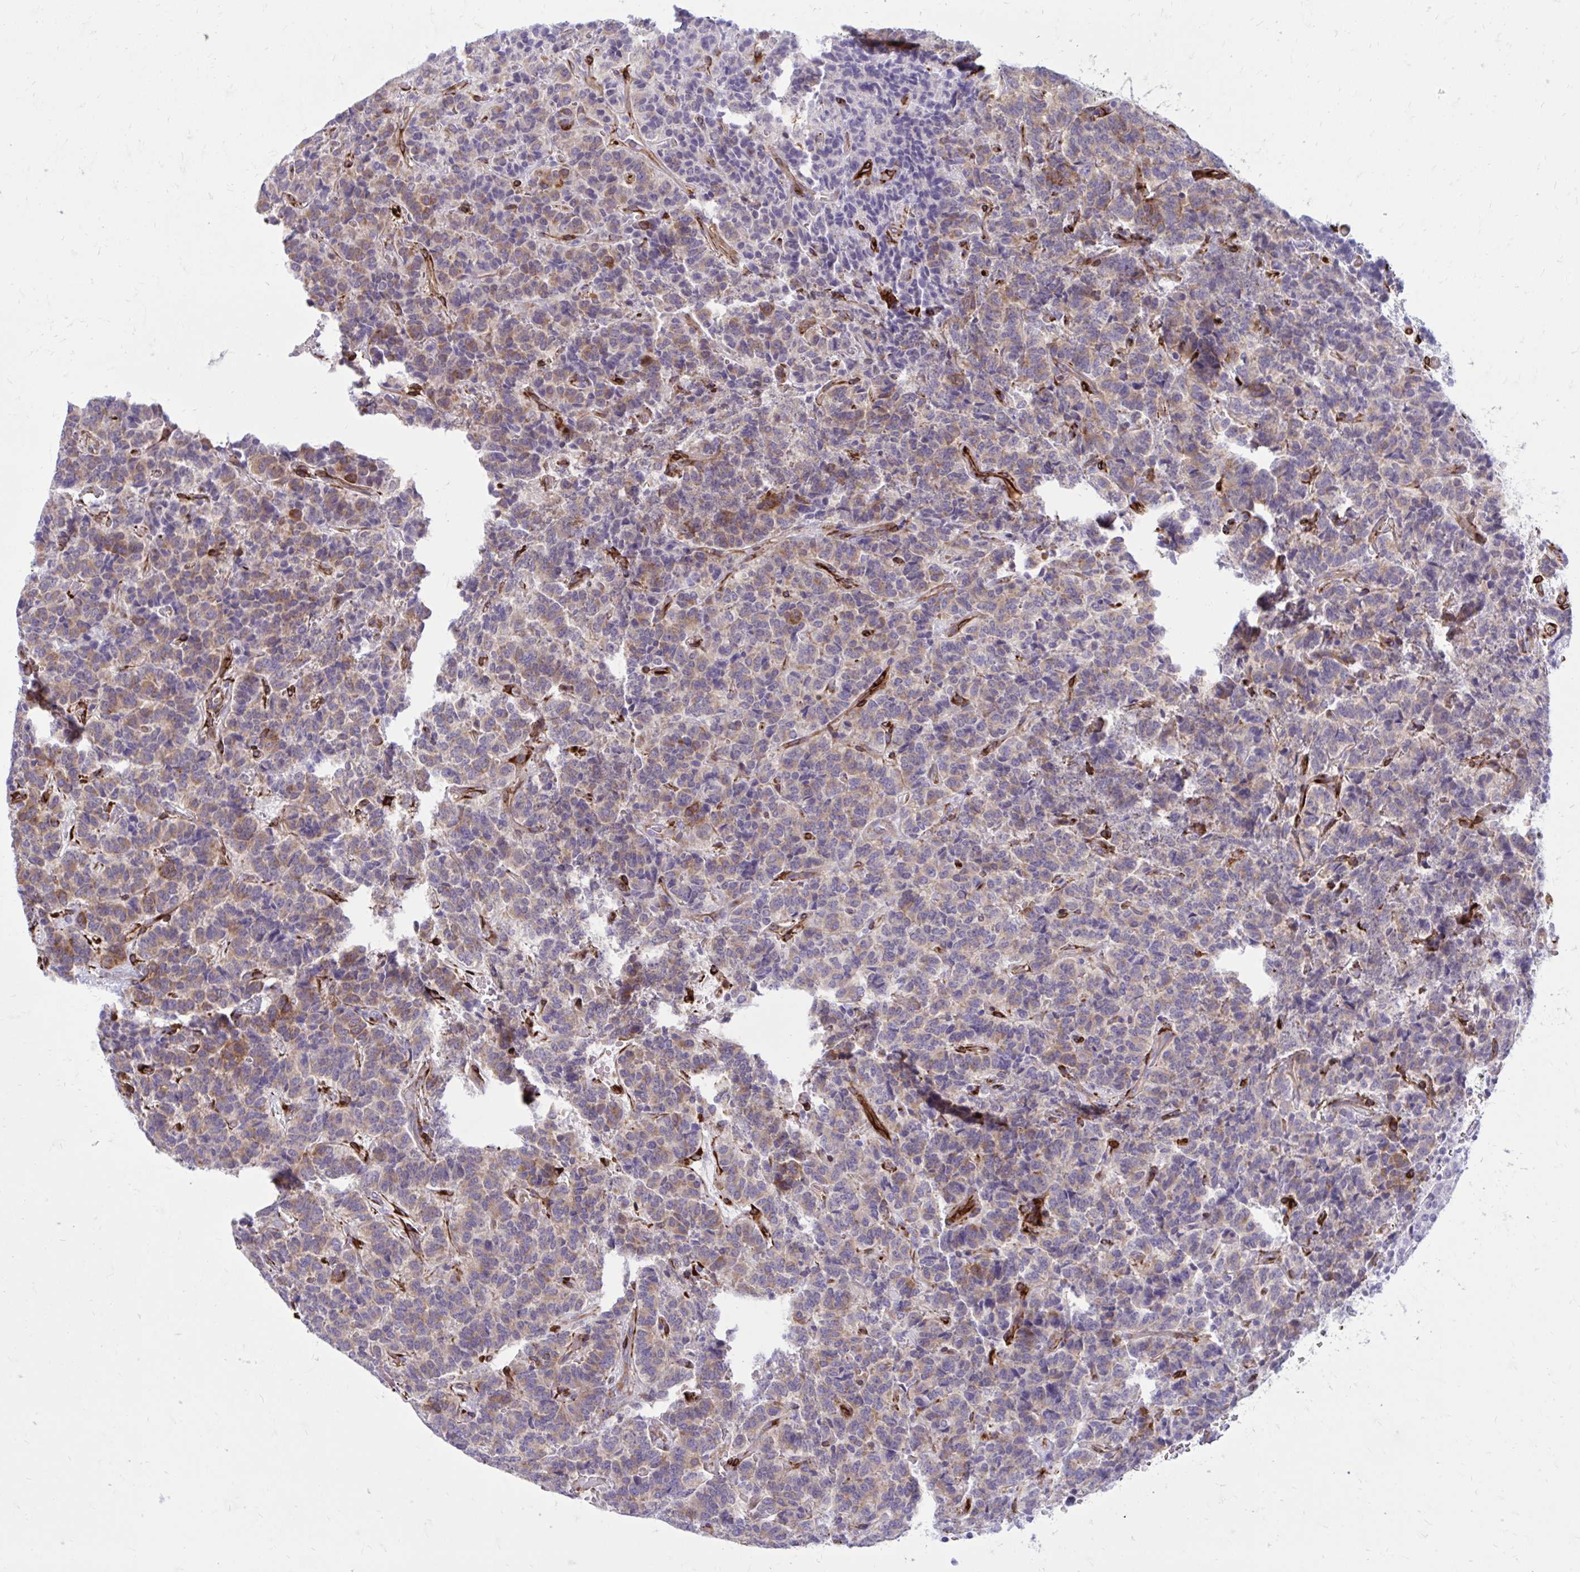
{"staining": {"intensity": "moderate", "quantity": "25%-75%", "location": "cytoplasmic/membranous"}, "tissue": "carcinoid", "cell_type": "Tumor cells", "image_type": "cancer", "snomed": [{"axis": "morphology", "description": "Carcinoid, malignant, NOS"}, {"axis": "topography", "description": "Pancreas"}], "caption": "Human malignant carcinoid stained with a brown dye displays moderate cytoplasmic/membranous positive positivity in approximately 25%-75% of tumor cells.", "gene": "BEND5", "patient": {"sex": "male", "age": 36}}